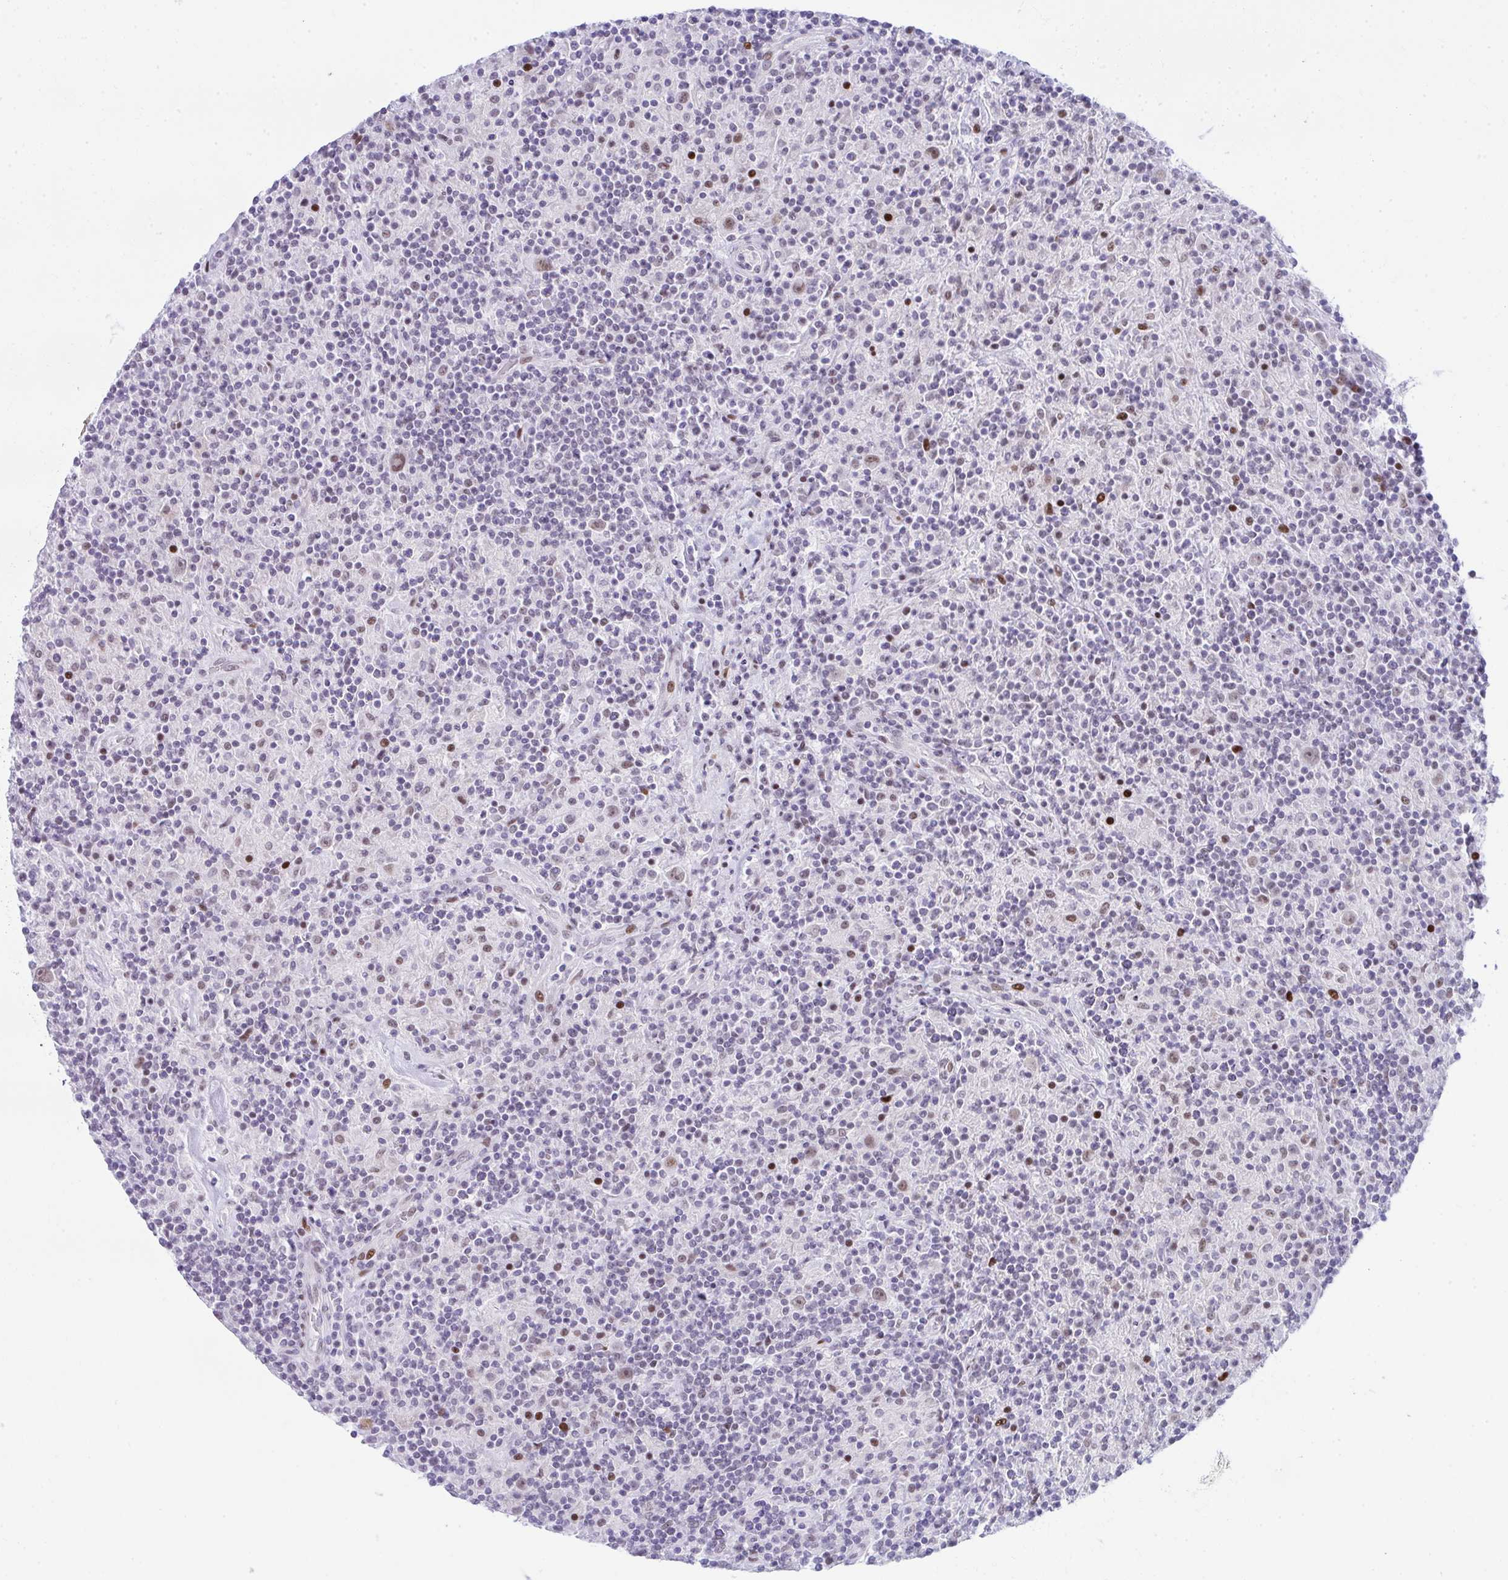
{"staining": {"intensity": "weak", "quantity": ">75%", "location": "nuclear"}, "tissue": "lymphoma", "cell_type": "Tumor cells", "image_type": "cancer", "snomed": [{"axis": "morphology", "description": "Hodgkin's disease, NOS"}, {"axis": "topography", "description": "Lymph node"}], "caption": "Immunohistochemistry micrograph of neoplastic tissue: lymphoma stained using IHC exhibits low levels of weak protein expression localized specifically in the nuclear of tumor cells, appearing as a nuclear brown color.", "gene": "GLDN", "patient": {"sex": "male", "age": 70}}